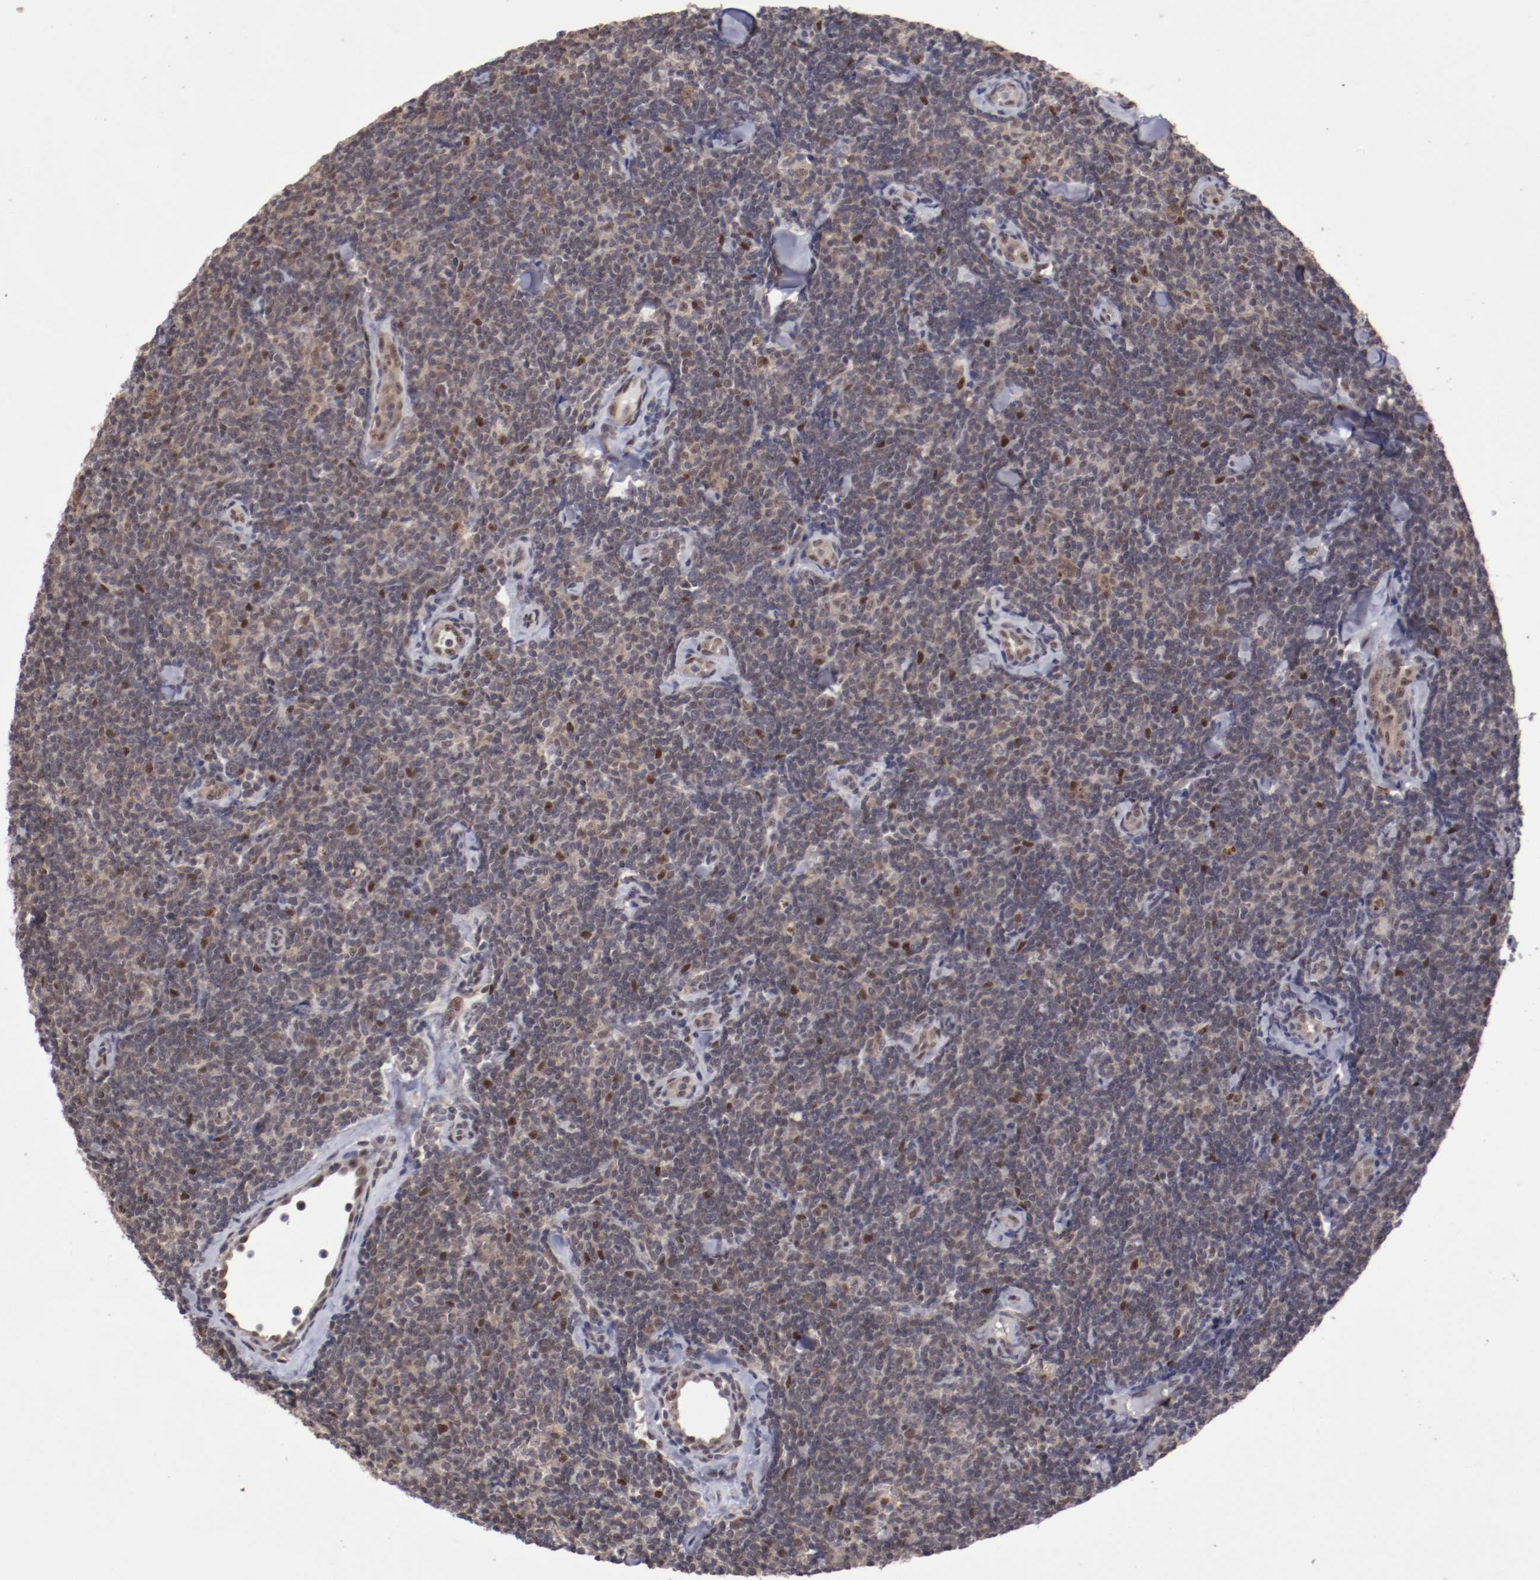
{"staining": {"intensity": "moderate", "quantity": "<25%", "location": "cytoplasmic/membranous,nuclear"}, "tissue": "lymphoma", "cell_type": "Tumor cells", "image_type": "cancer", "snomed": [{"axis": "morphology", "description": "Malignant lymphoma, non-Hodgkin's type, Low grade"}, {"axis": "topography", "description": "Lymph node"}], "caption": "Immunohistochemistry photomicrograph of neoplastic tissue: human lymphoma stained using immunohistochemistry (IHC) displays low levels of moderate protein expression localized specifically in the cytoplasmic/membranous and nuclear of tumor cells, appearing as a cytoplasmic/membranous and nuclear brown color.", "gene": "ARNT", "patient": {"sex": "female", "age": 56}}